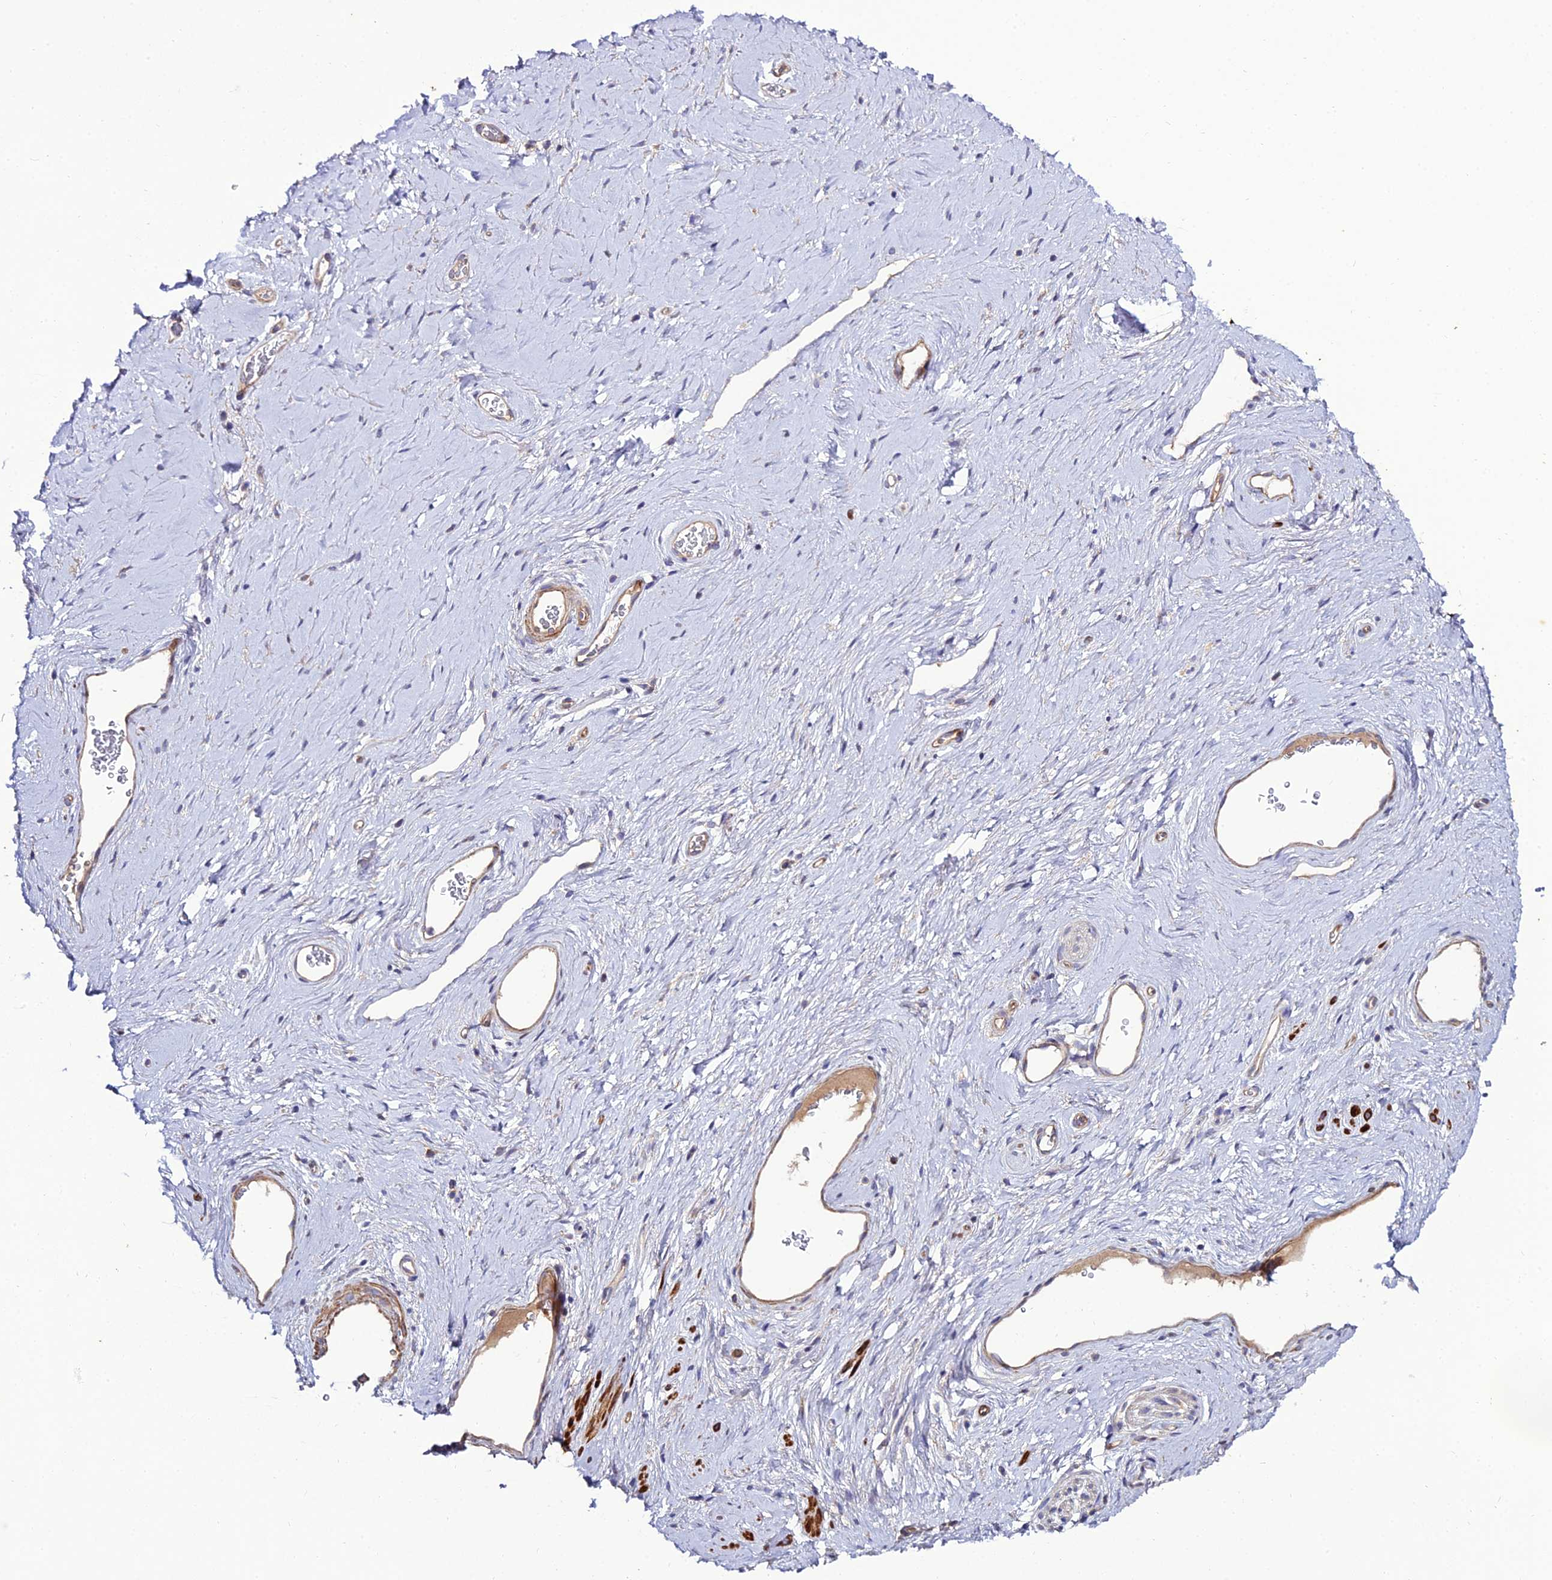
{"staining": {"intensity": "negative", "quantity": "none", "location": "none"}, "tissue": "soft tissue", "cell_type": "Fibroblasts", "image_type": "normal", "snomed": [{"axis": "morphology", "description": "Normal tissue, NOS"}, {"axis": "morphology", "description": "Adenocarcinoma, NOS"}, {"axis": "topography", "description": "Rectum"}, {"axis": "topography", "description": "Vagina"}, {"axis": "topography", "description": "Peripheral nerve tissue"}], "caption": "Soft tissue stained for a protein using immunohistochemistry exhibits no positivity fibroblasts.", "gene": "ARL6IP1", "patient": {"sex": "female", "age": 71}}